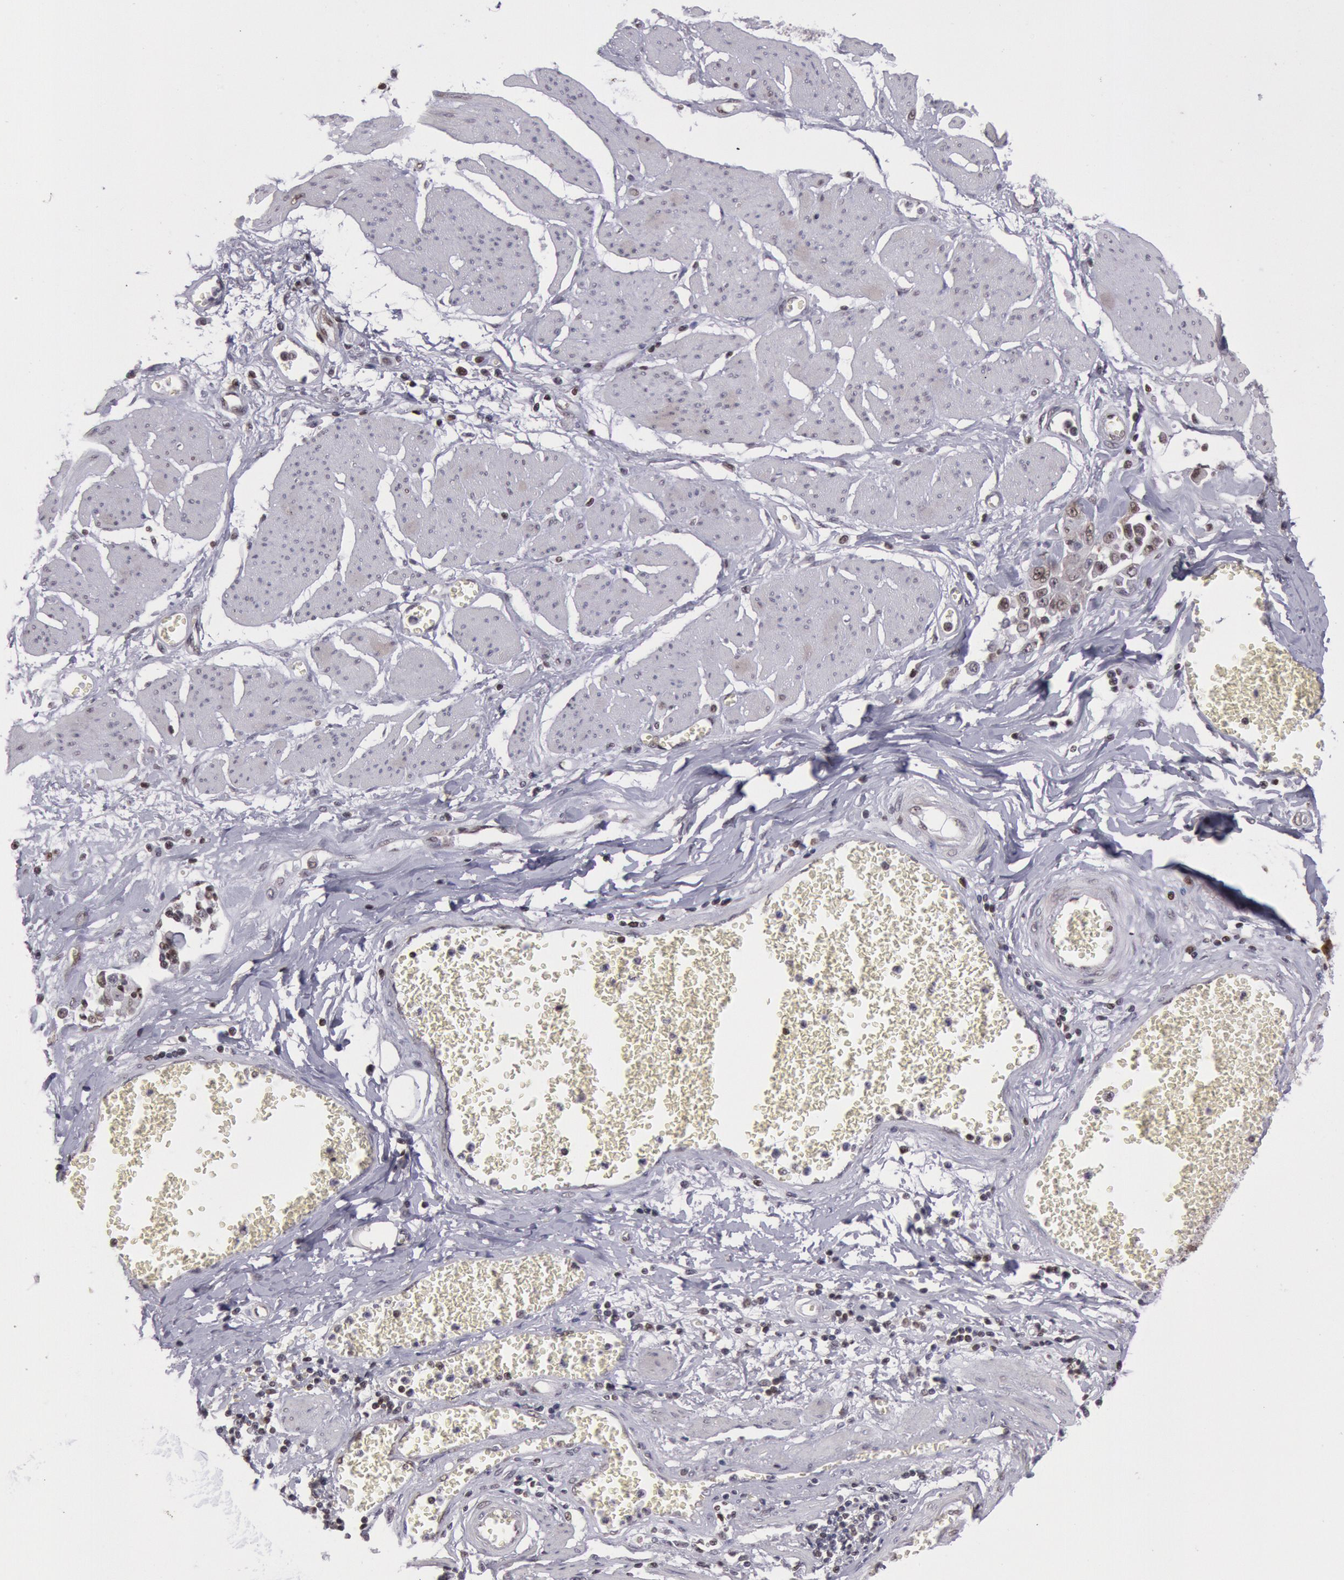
{"staining": {"intensity": "moderate", "quantity": ">75%", "location": "nuclear"}, "tissue": "stomach cancer", "cell_type": "Tumor cells", "image_type": "cancer", "snomed": [{"axis": "morphology", "description": "Adenocarcinoma, NOS"}, {"axis": "topography", "description": "Stomach"}], "caption": "Stomach cancer (adenocarcinoma) stained with a protein marker demonstrates moderate staining in tumor cells.", "gene": "NKAP", "patient": {"sex": "male", "age": 72}}